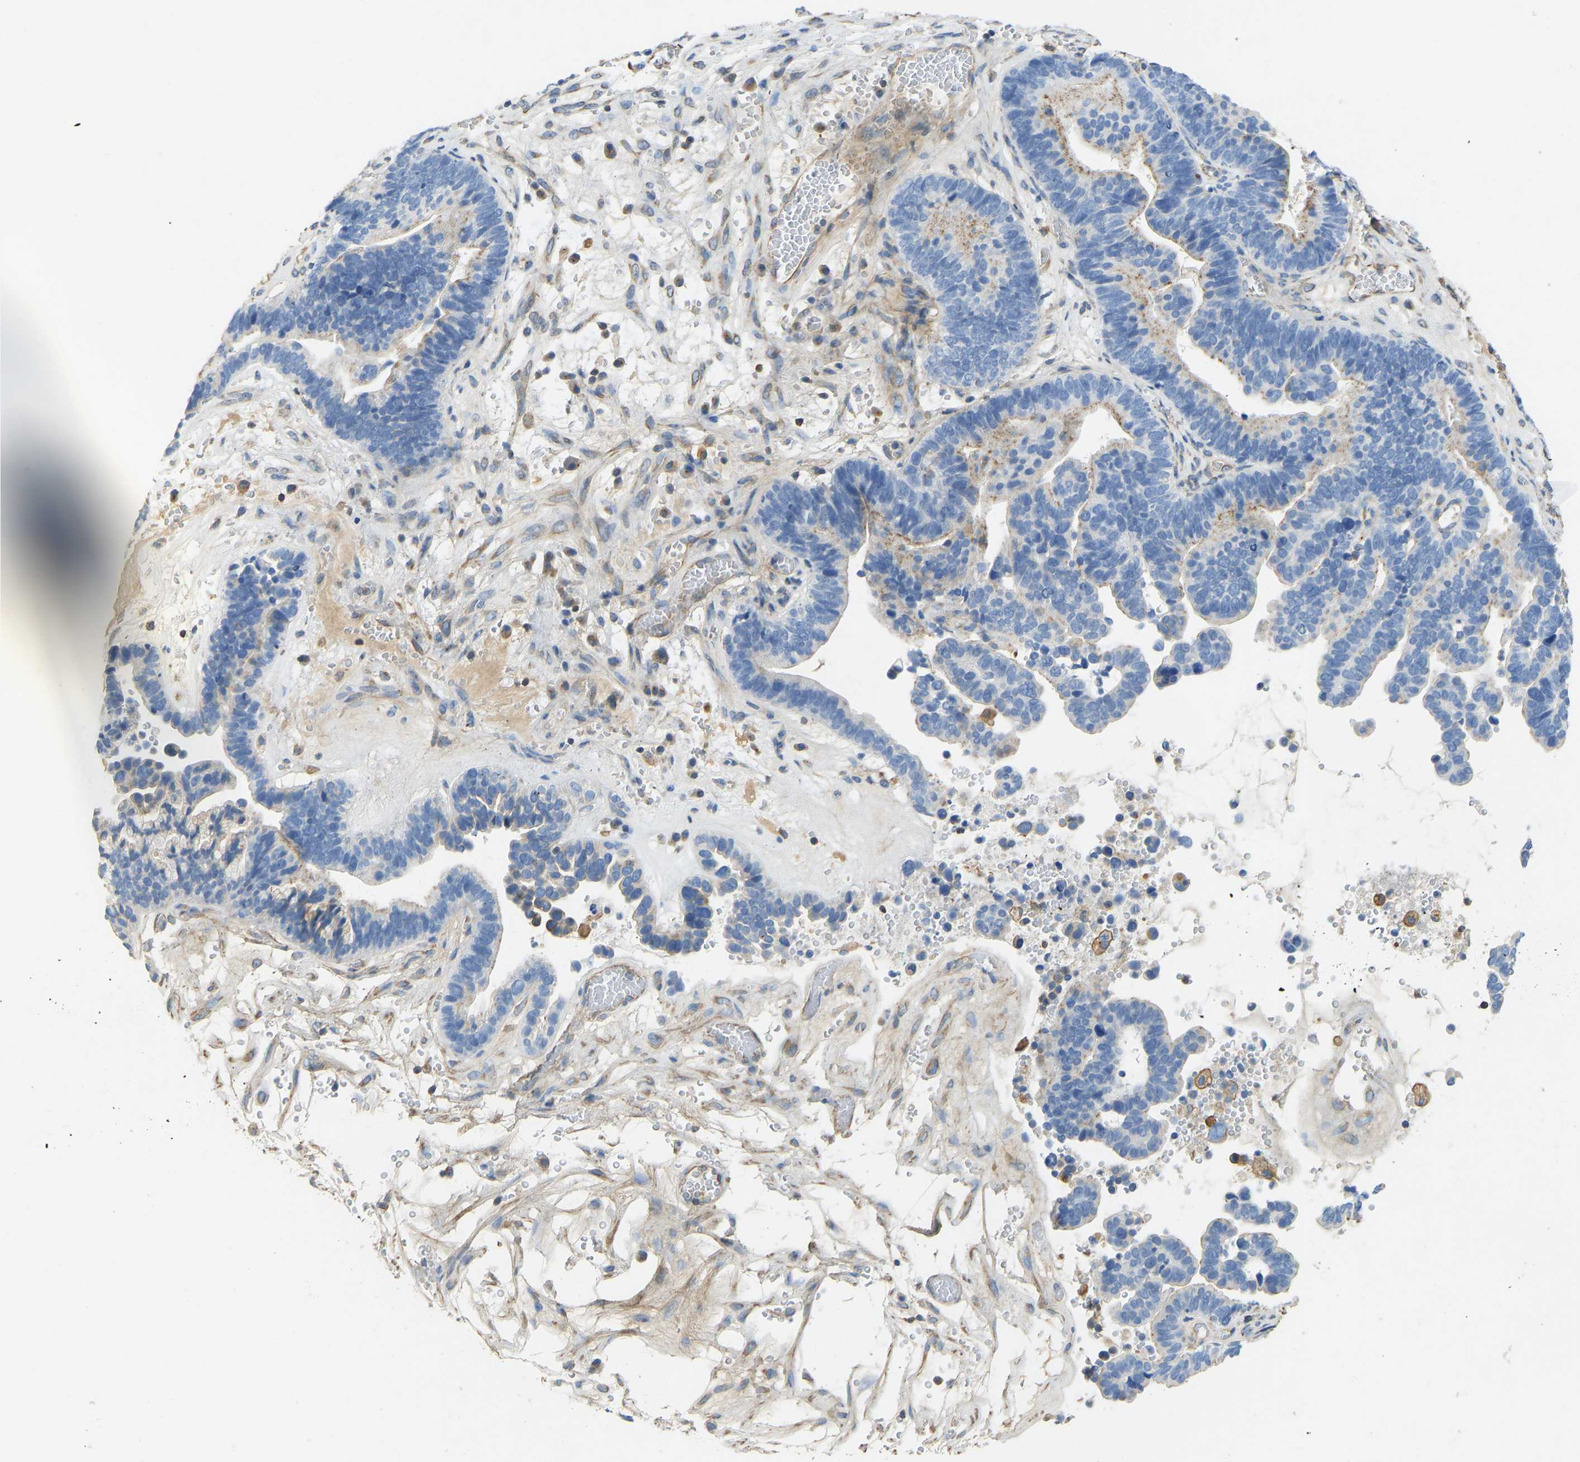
{"staining": {"intensity": "moderate", "quantity": "25%-75%", "location": "cytoplasmic/membranous"}, "tissue": "ovarian cancer", "cell_type": "Tumor cells", "image_type": "cancer", "snomed": [{"axis": "morphology", "description": "Cystadenocarcinoma, serous, NOS"}, {"axis": "topography", "description": "Ovary"}], "caption": "Protein analysis of ovarian cancer (serous cystadenocarcinoma) tissue demonstrates moderate cytoplasmic/membranous expression in approximately 25%-75% of tumor cells. (brown staining indicates protein expression, while blue staining denotes nuclei).", "gene": "TECTA", "patient": {"sex": "female", "age": 56}}